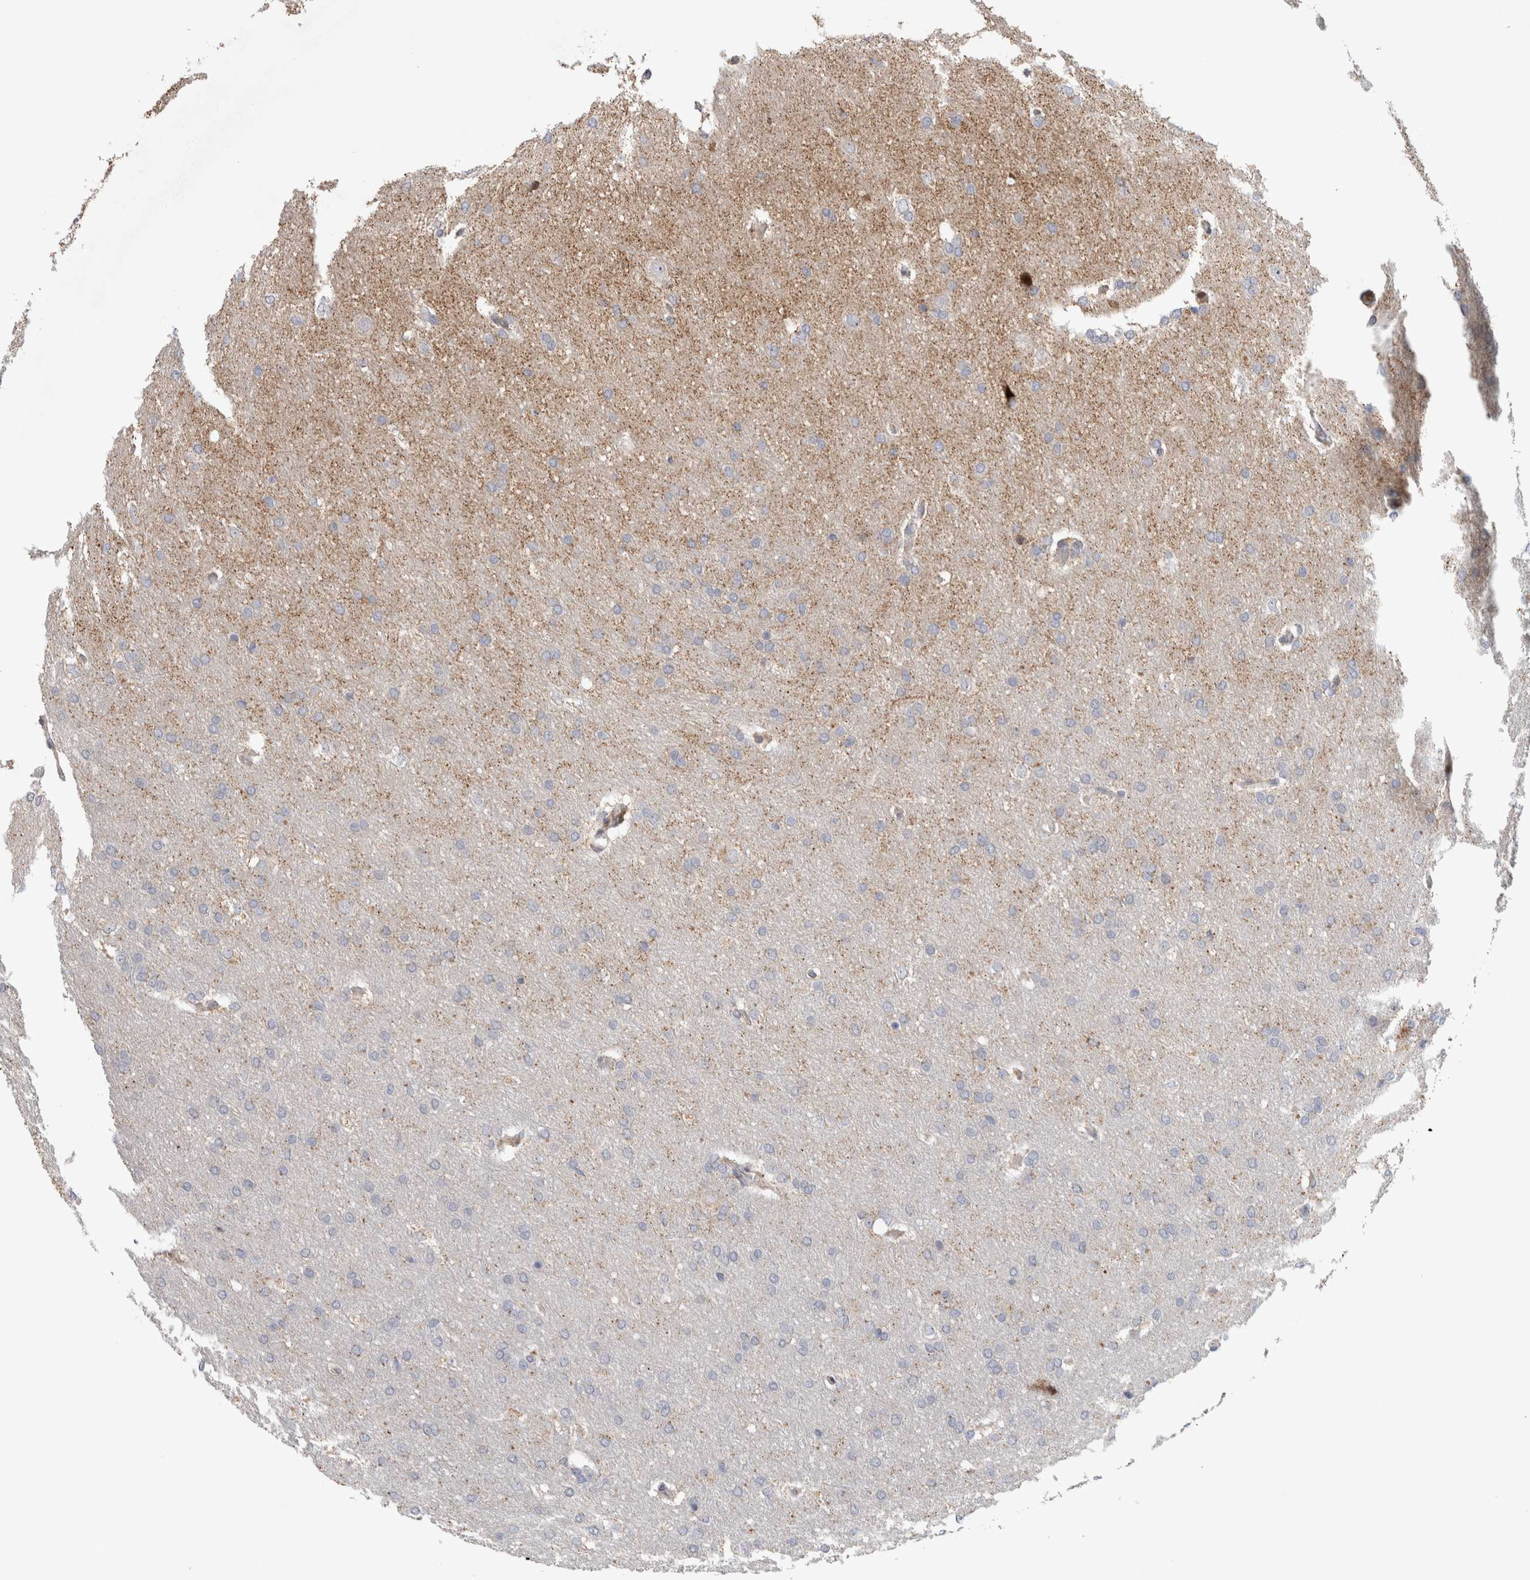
{"staining": {"intensity": "weak", "quantity": "<25%", "location": "cytoplasmic/membranous"}, "tissue": "glioma", "cell_type": "Tumor cells", "image_type": "cancer", "snomed": [{"axis": "morphology", "description": "Glioma, malignant, Low grade"}, {"axis": "topography", "description": "Brain"}], "caption": "Human malignant low-grade glioma stained for a protein using immunohistochemistry (IHC) reveals no positivity in tumor cells.", "gene": "RBM48", "patient": {"sex": "female", "age": 37}}